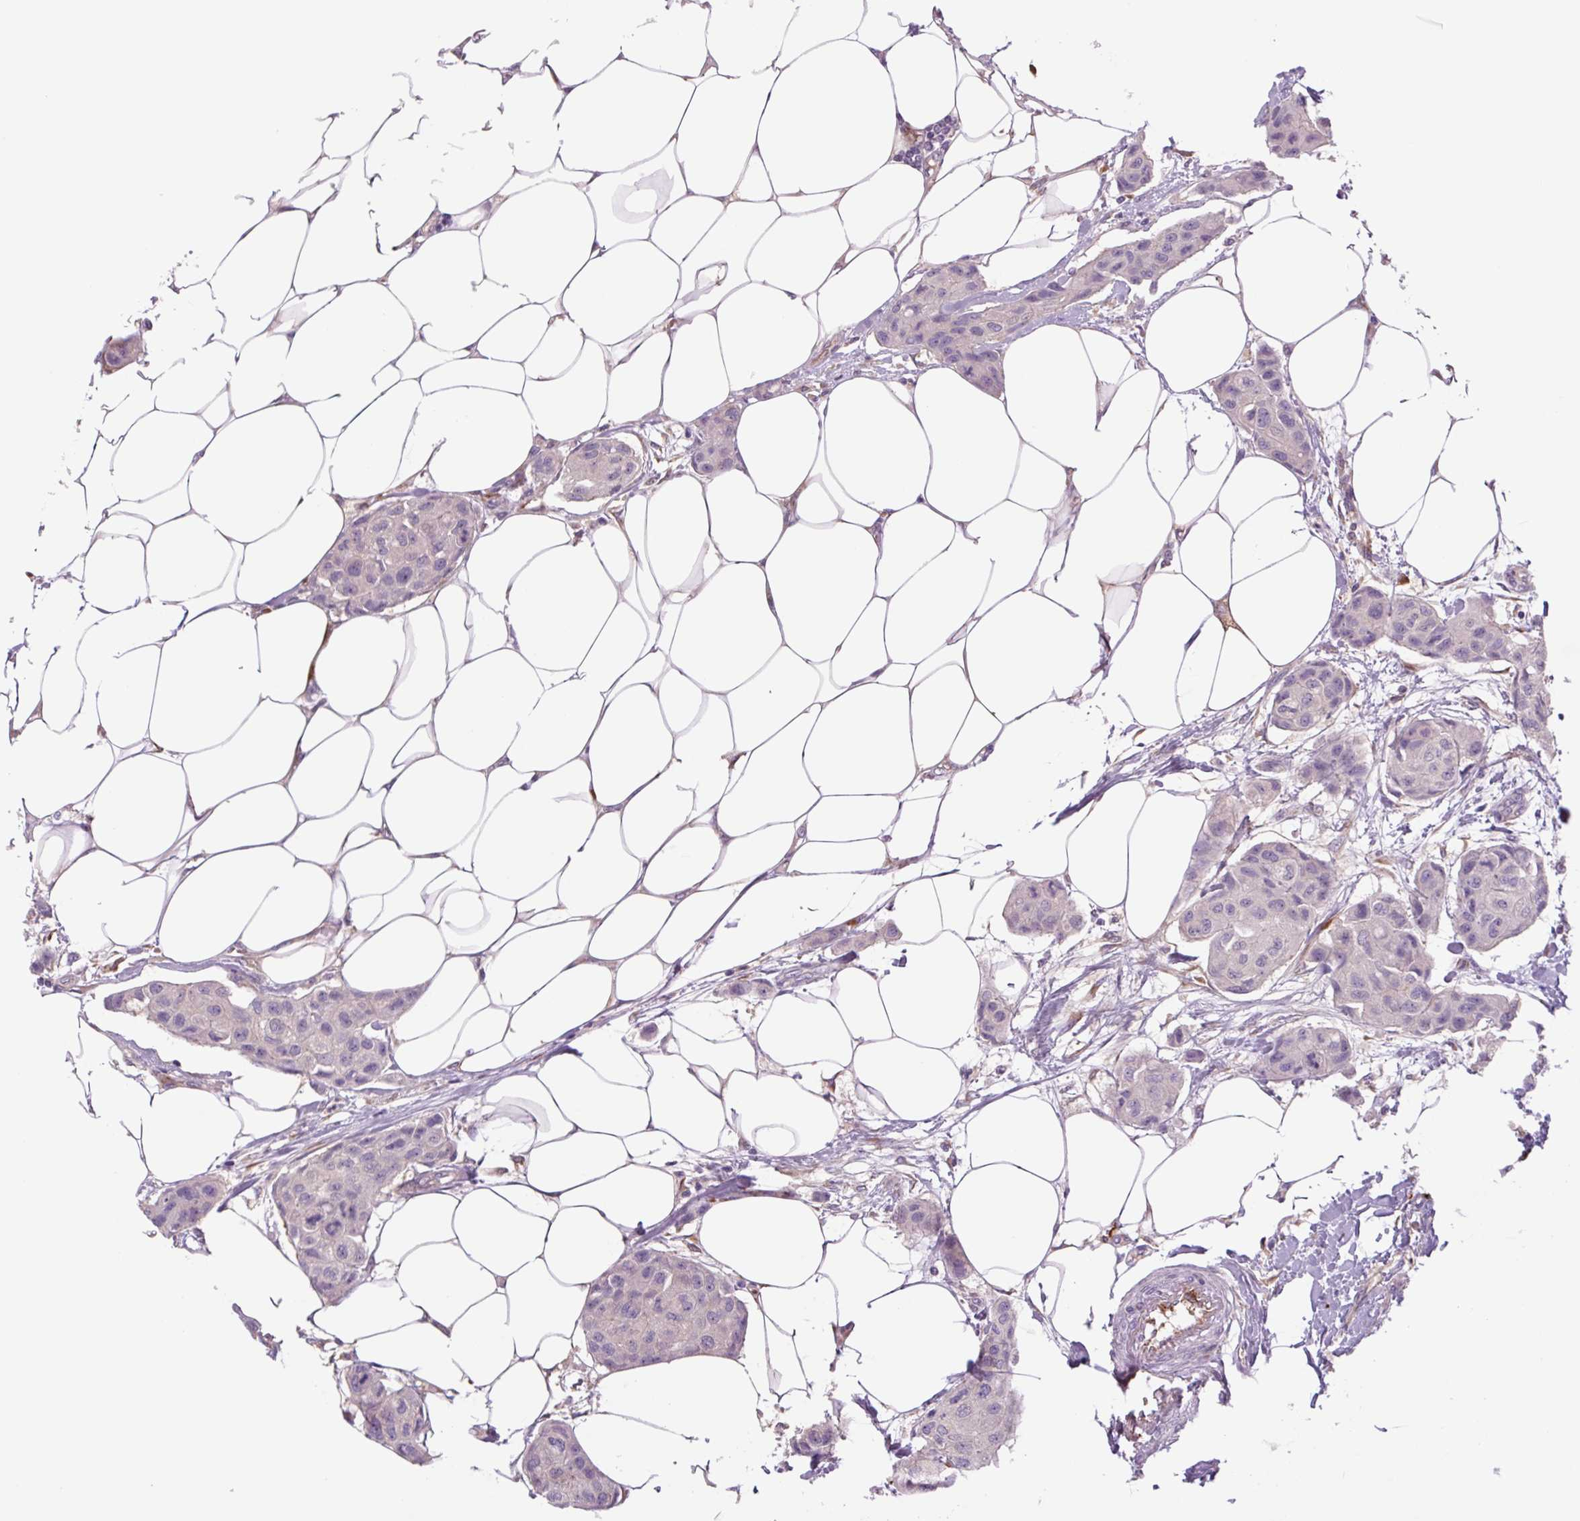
{"staining": {"intensity": "negative", "quantity": "none", "location": "none"}, "tissue": "breast cancer", "cell_type": "Tumor cells", "image_type": "cancer", "snomed": [{"axis": "morphology", "description": "Duct carcinoma"}, {"axis": "topography", "description": "Breast"}, {"axis": "topography", "description": "Lymph node"}], "caption": "DAB (3,3'-diaminobenzidine) immunohistochemical staining of invasive ductal carcinoma (breast) reveals no significant positivity in tumor cells. (Stains: DAB (3,3'-diaminobenzidine) immunohistochemistry (IHC) with hematoxylin counter stain, Microscopy: brightfield microscopy at high magnification).", "gene": "PLA2G4A", "patient": {"sex": "female", "age": 80}}